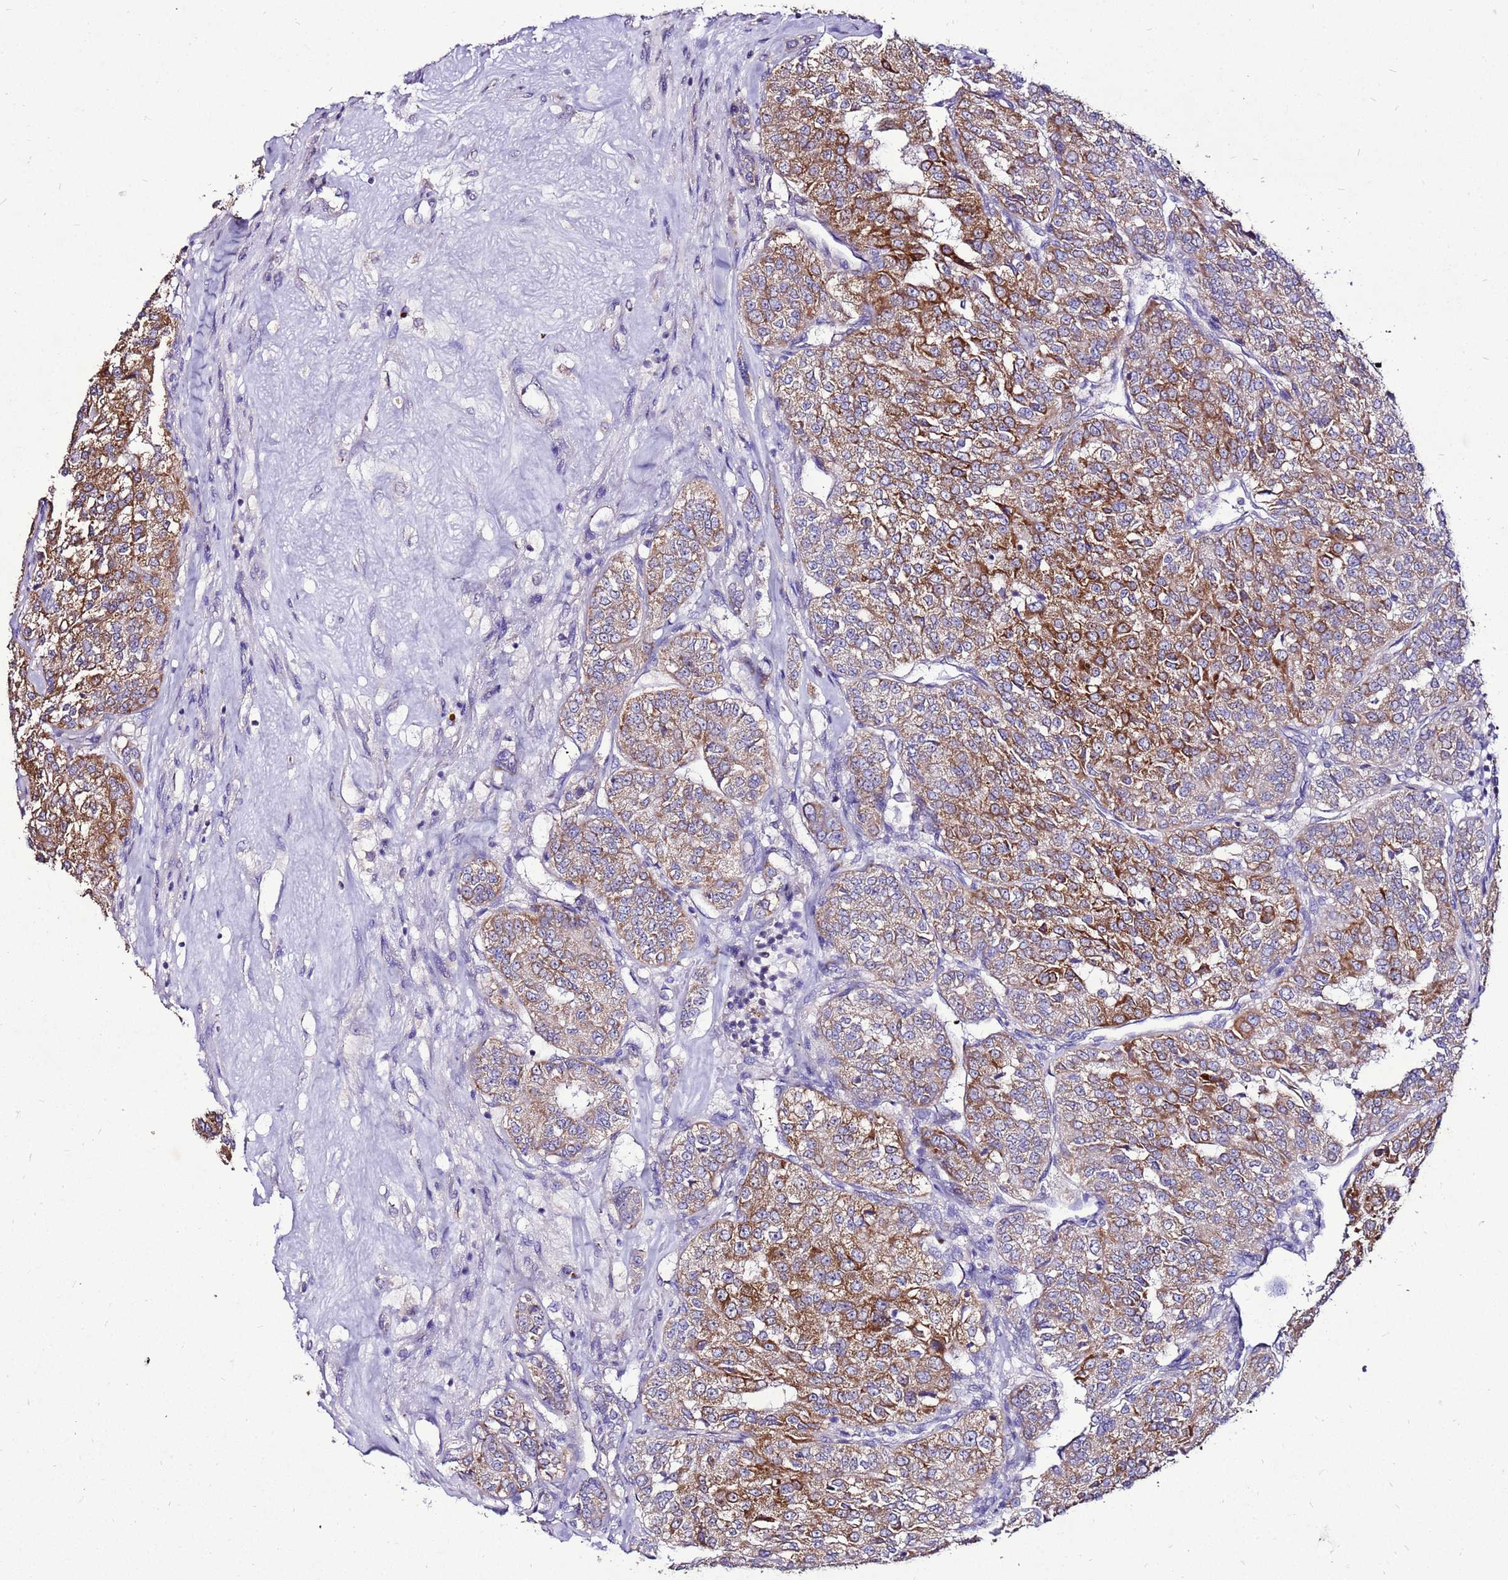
{"staining": {"intensity": "strong", "quantity": ">75%", "location": "cytoplasmic/membranous"}, "tissue": "renal cancer", "cell_type": "Tumor cells", "image_type": "cancer", "snomed": [{"axis": "morphology", "description": "Adenocarcinoma, NOS"}, {"axis": "topography", "description": "Kidney"}], "caption": "Strong cytoplasmic/membranous positivity is seen in about >75% of tumor cells in renal cancer.", "gene": "TMEM106C", "patient": {"sex": "female", "age": 63}}